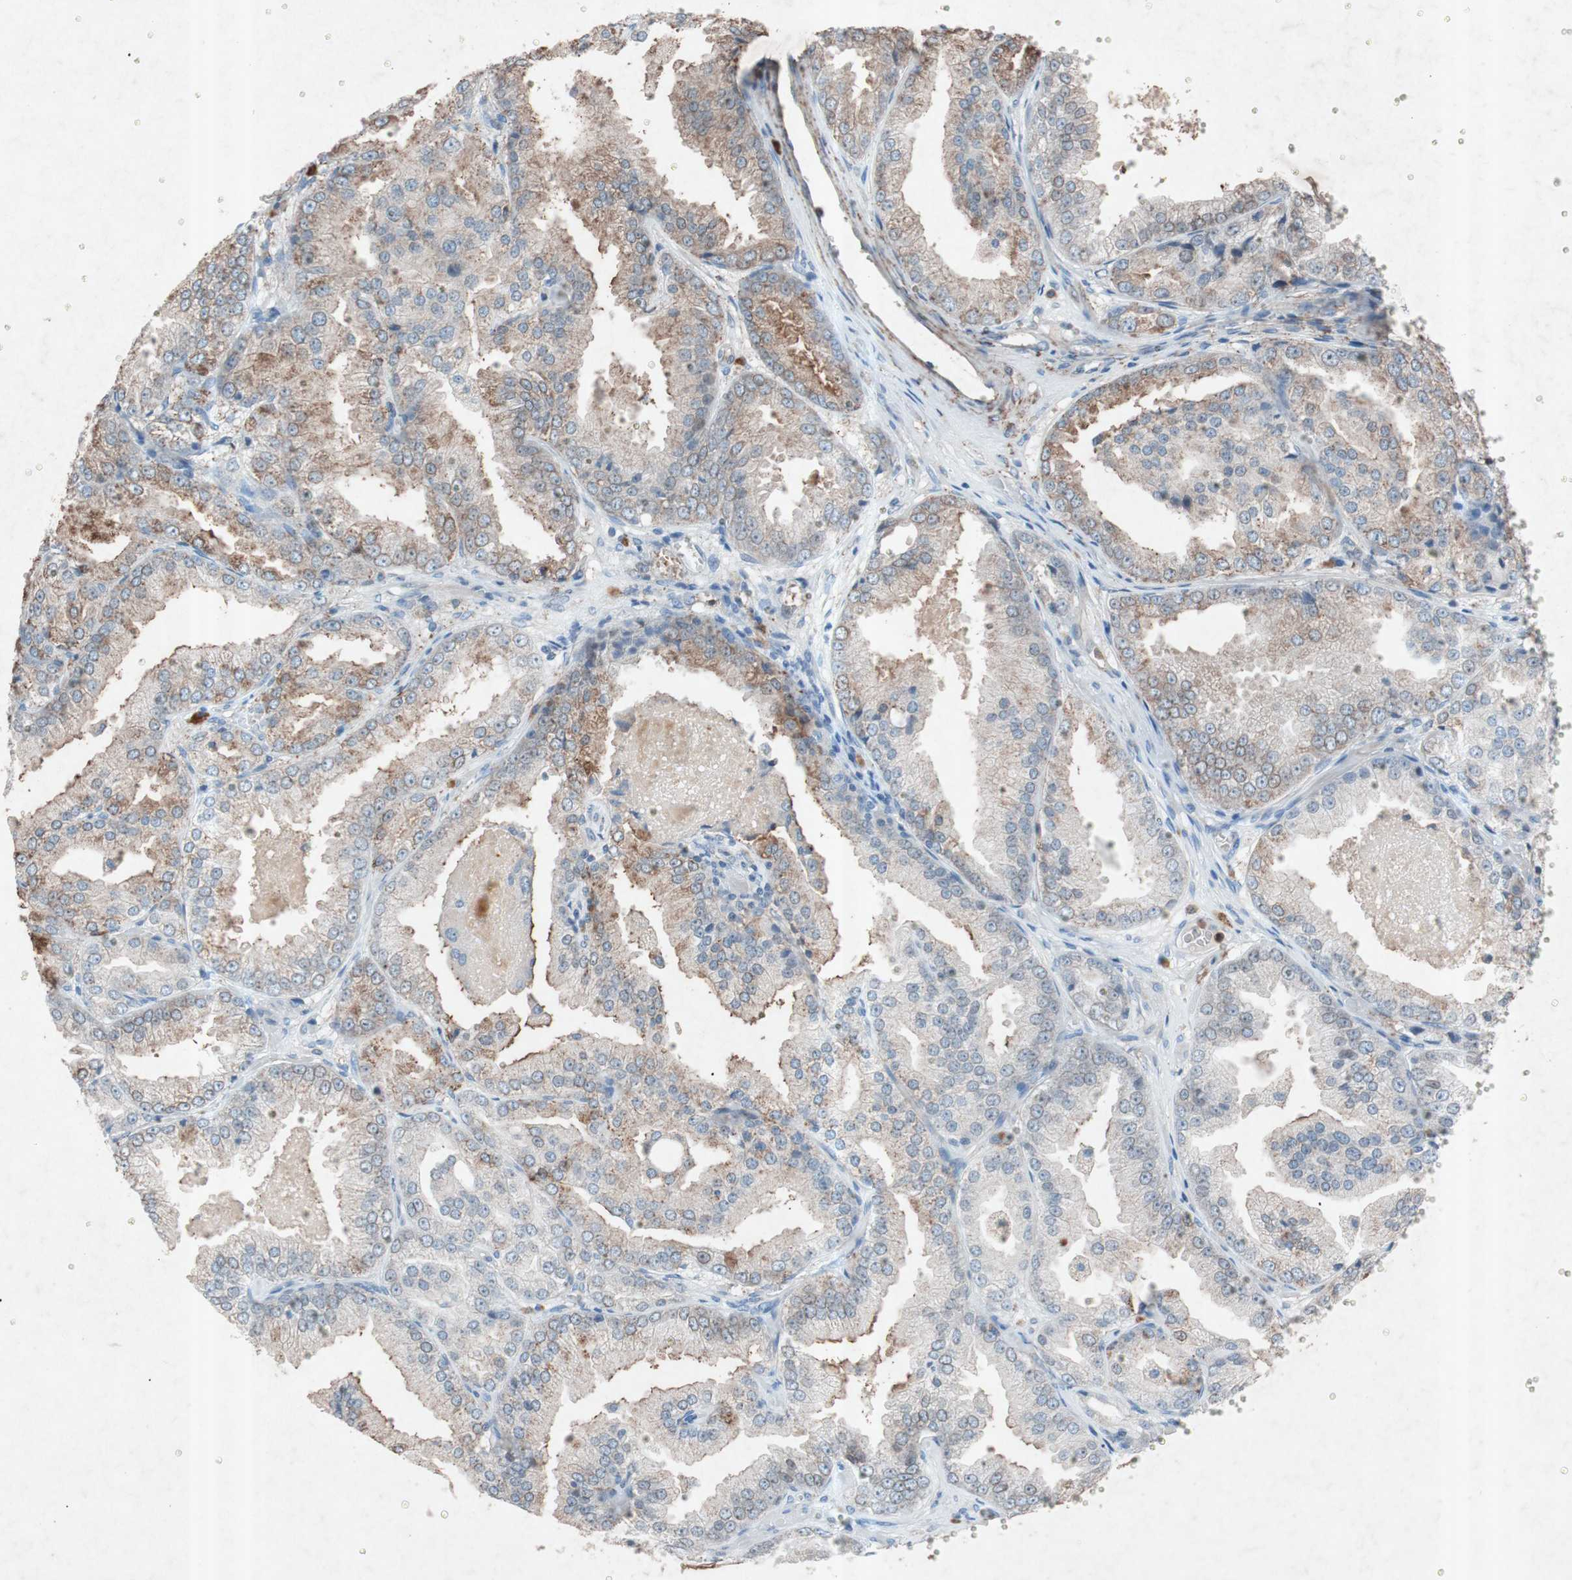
{"staining": {"intensity": "moderate", "quantity": "25%-75%", "location": "cytoplasmic/membranous"}, "tissue": "prostate cancer", "cell_type": "Tumor cells", "image_type": "cancer", "snomed": [{"axis": "morphology", "description": "Adenocarcinoma, High grade"}, {"axis": "topography", "description": "Prostate"}], "caption": "The image exhibits a brown stain indicating the presence of a protein in the cytoplasmic/membranous of tumor cells in prostate cancer (adenocarcinoma (high-grade)).", "gene": "GRB7", "patient": {"sex": "male", "age": 61}}